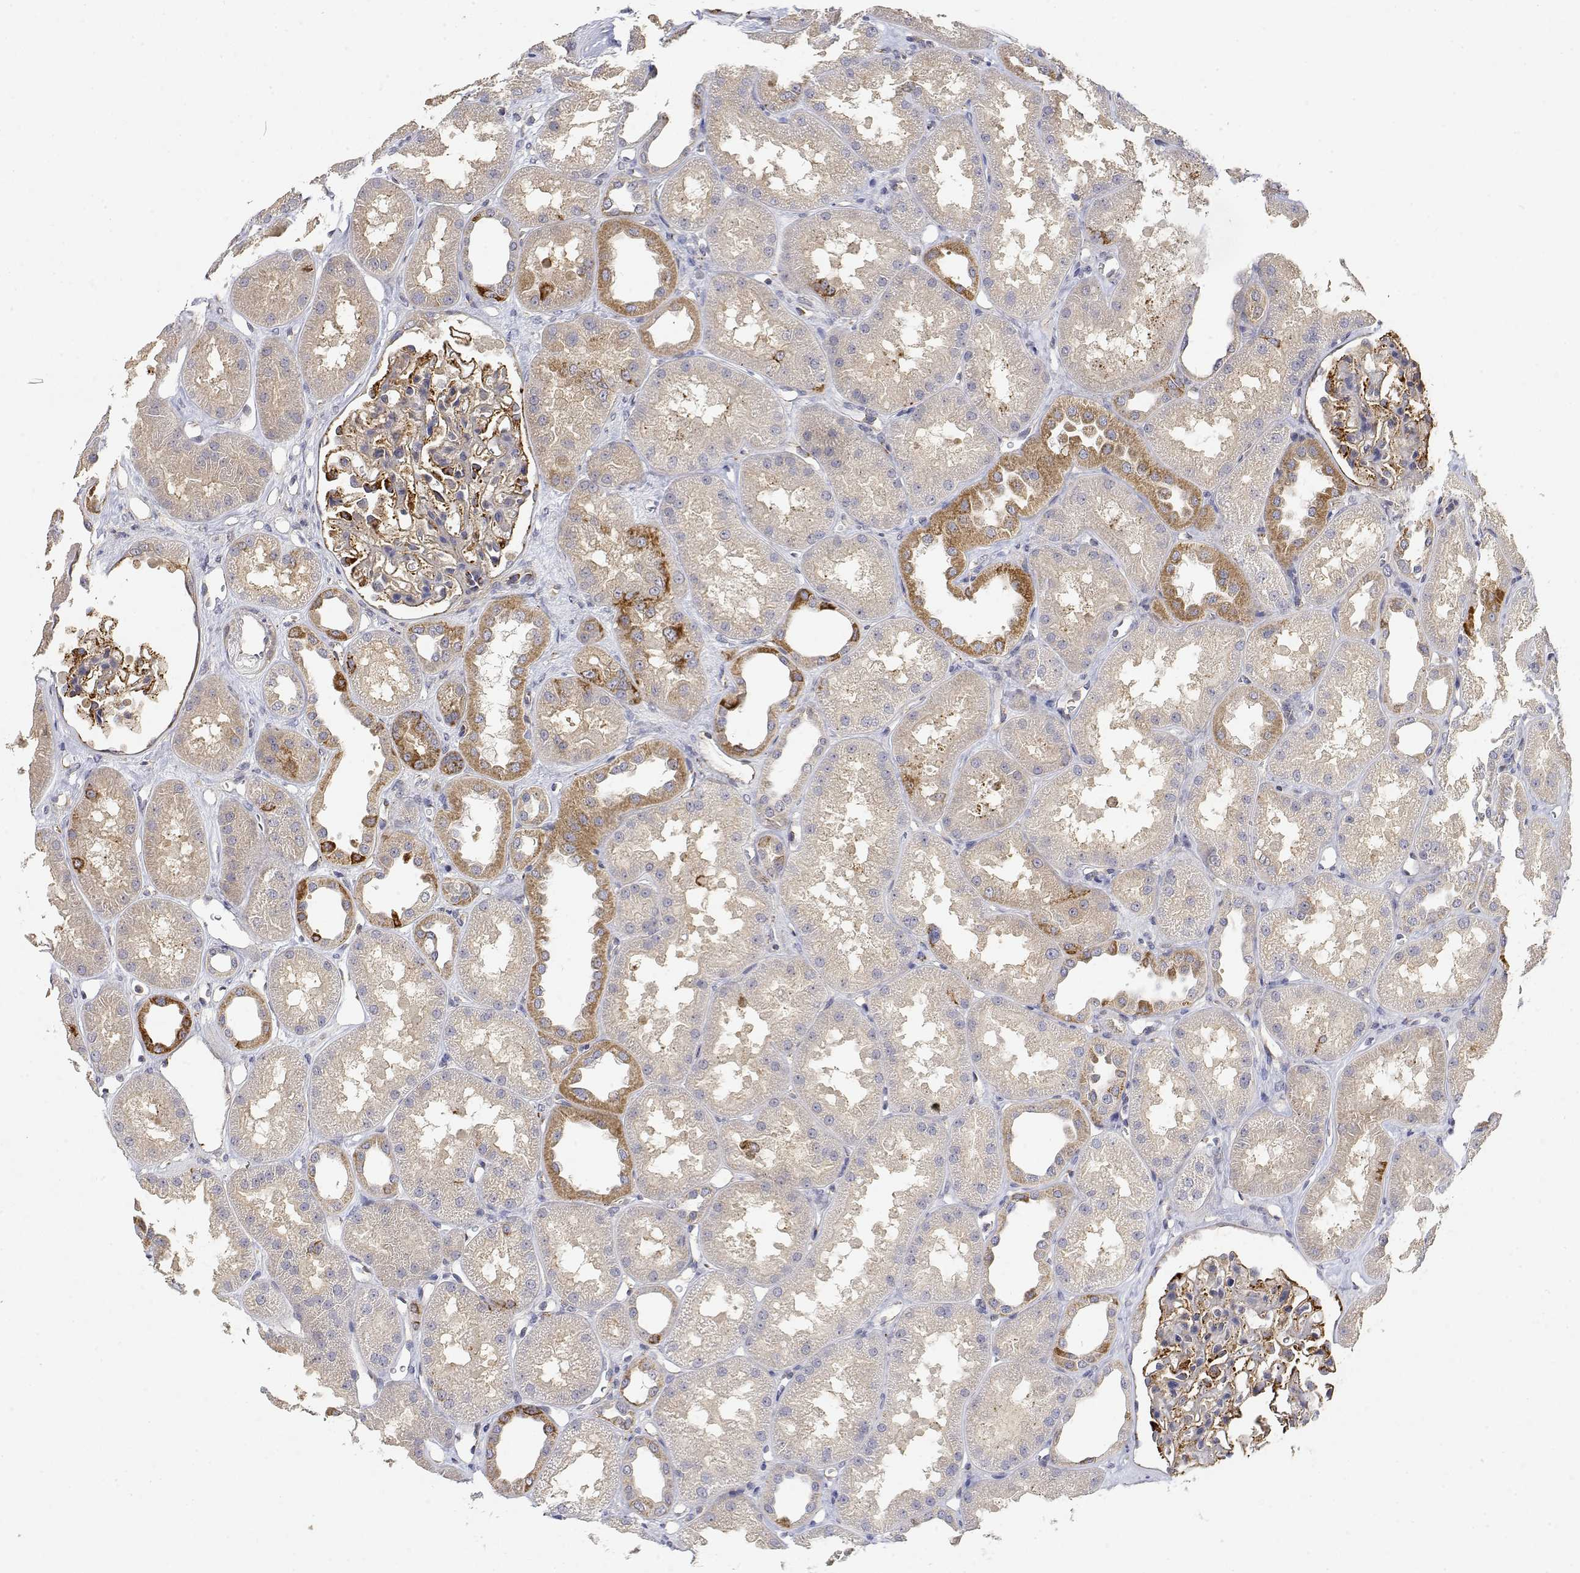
{"staining": {"intensity": "moderate", "quantity": "25%-75%", "location": "cytoplasmic/membranous"}, "tissue": "kidney", "cell_type": "Cells in glomeruli", "image_type": "normal", "snomed": [{"axis": "morphology", "description": "Normal tissue, NOS"}, {"axis": "topography", "description": "Kidney"}], "caption": "Cells in glomeruli demonstrate medium levels of moderate cytoplasmic/membranous positivity in about 25%-75% of cells in unremarkable human kidney. The protein is stained brown, and the nuclei are stained in blue (DAB IHC with brightfield microscopy, high magnification).", "gene": "LONRF3", "patient": {"sex": "male", "age": 61}}